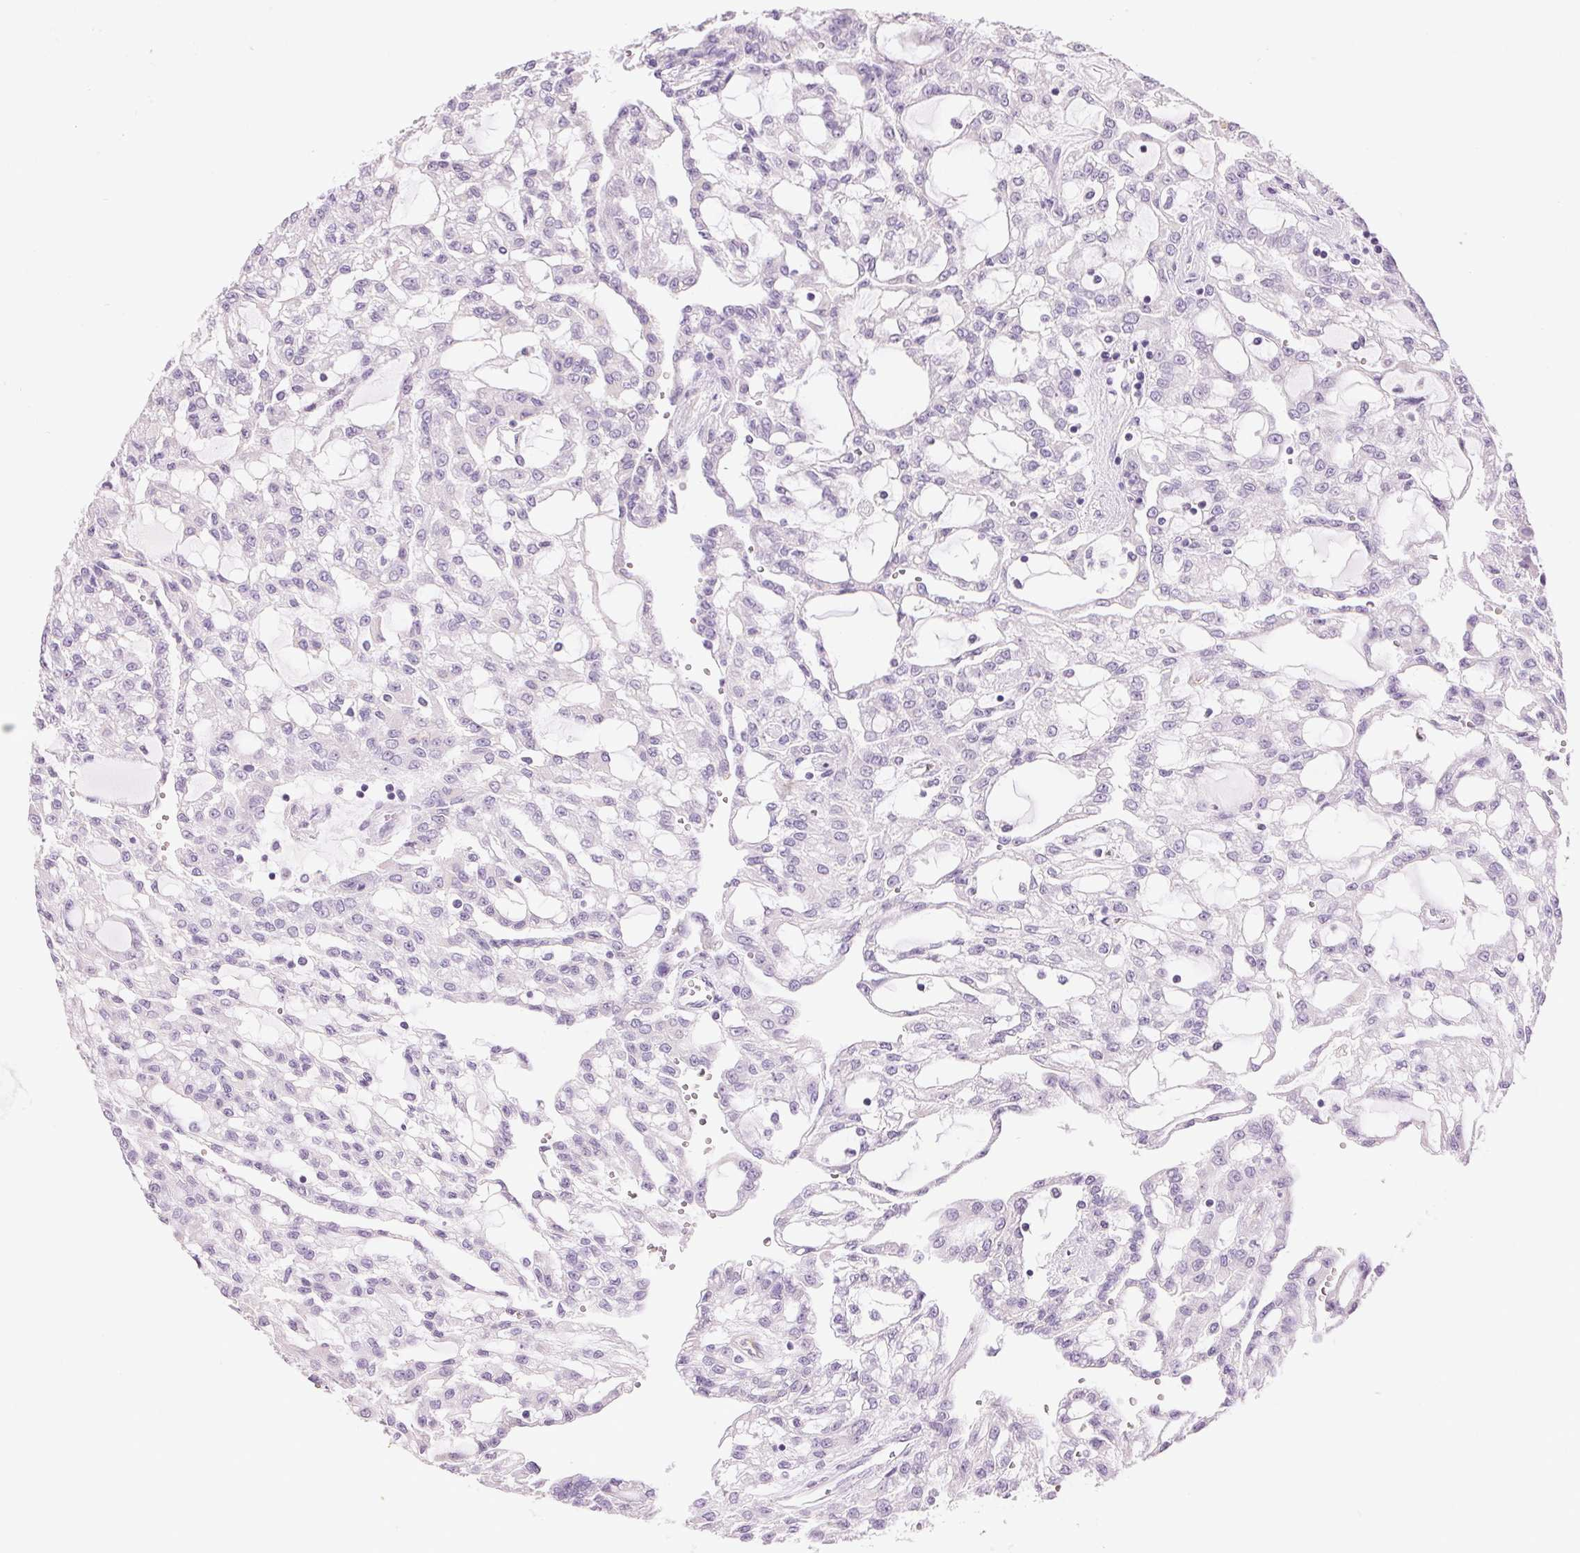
{"staining": {"intensity": "negative", "quantity": "none", "location": "none"}, "tissue": "renal cancer", "cell_type": "Tumor cells", "image_type": "cancer", "snomed": [{"axis": "morphology", "description": "Adenocarcinoma, NOS"}, {"axis": "topography", "description": "Kidney"}], "caption": "DAB (3,3'-diaminobenzidine) immunohistochemical staining of human renal cancer (adenocarcinoma) exhibits no significant staining in tumor cells.", "gene": "HSD17B2", "patient": {"sex": "male", "age": 63}}